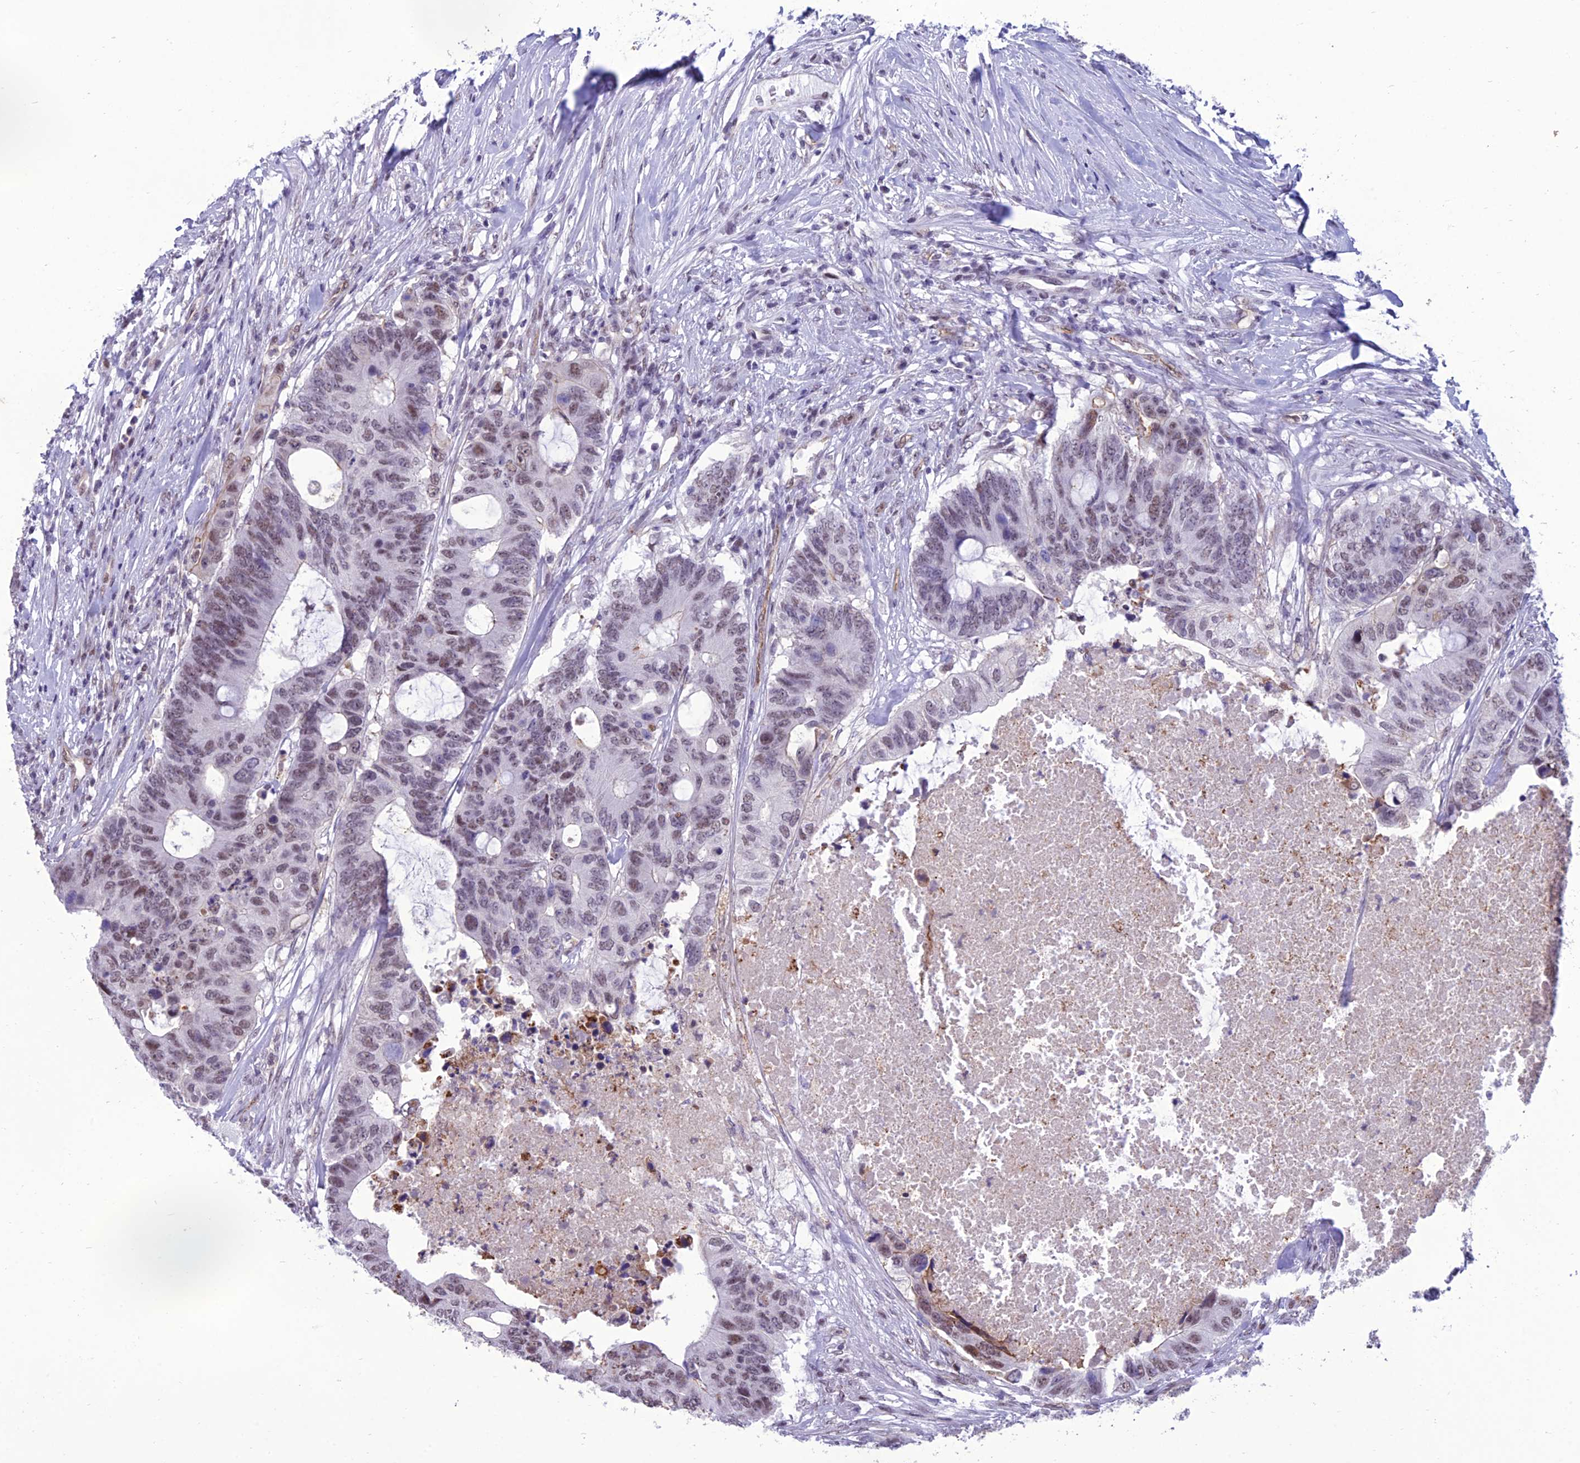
{"staining": {"intensity": "moderate", "quantity": "25%-75%", "location": "nuclear"}, "tissue": "colorectal cancer", "cell_type": "Tumor cells", "image_type": "cancer", "snomed": [{"axis": "morphology", "description": "Adenocarcinoma, NOS"}, {"axis": "topography", "description": "Colon"}], "caption": "Immunohistochemistry (IHC) (DAB) staining of human colorectal cancer (adenocarcinoma) reveals moderate nuclear protein positivity in about 25%-75% of tumor cells. Ihc stains the protein in brown and the nuclei are stained blue.", "gene": "RANBP3", "patient": {"sex": "male", "age": 71}}